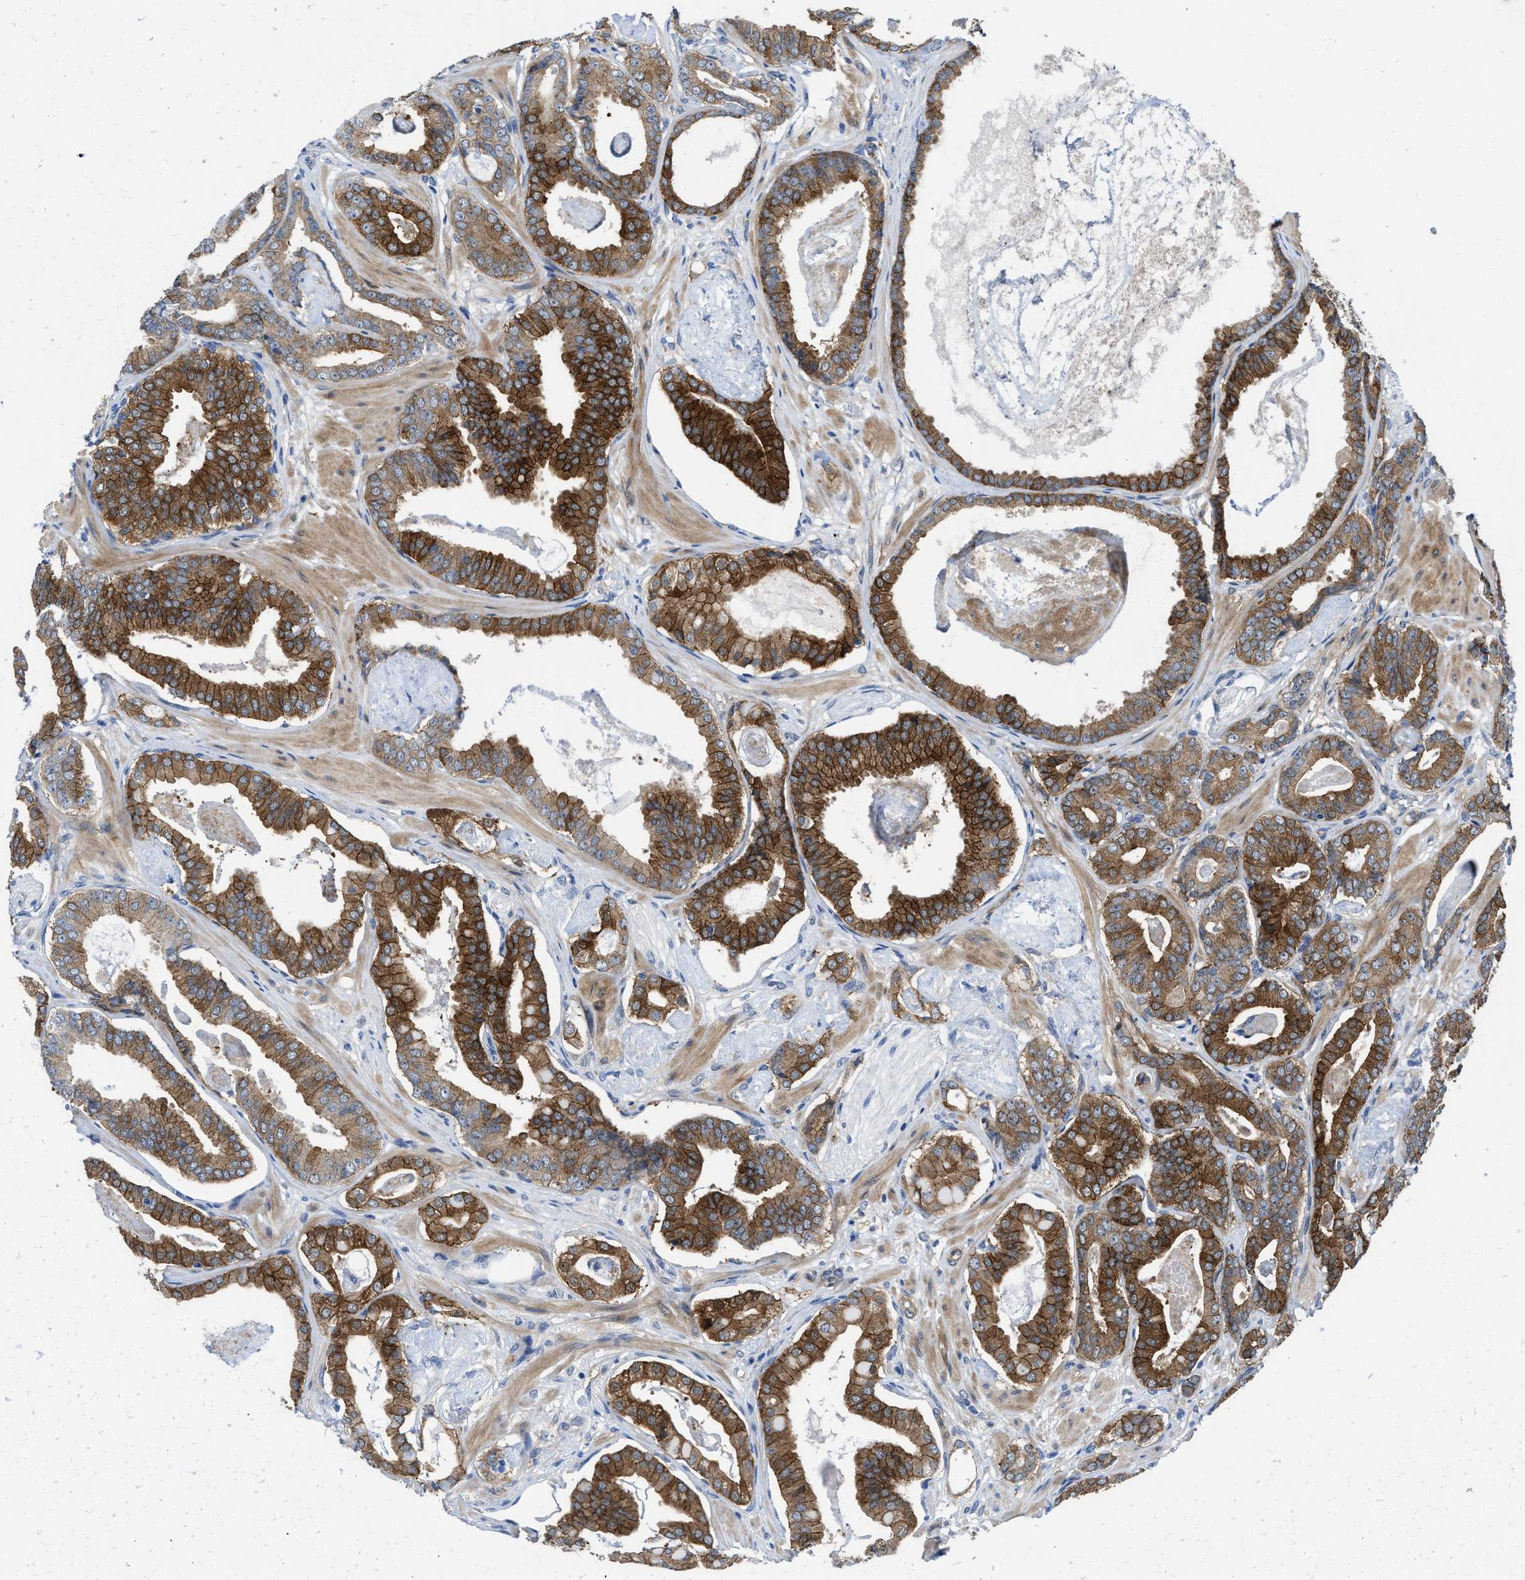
{"staining": {"intensity": "strong", "quantity": "25%-75%", "location": "cytoplasmic/membranous"}, "tissue": "prostate cancer", "cell_type": "Tumor cells", "image_type": "cancer", "snomed": [{"axis": "morphology", "description": "Adenocarcinoma, Low grade"}, {"axis": "topography", "description": "Prostate"}], "caption": "About 25%-75% of tumor cells in prostate adenocarcinoma (low-grade) demonstrate strong cytoplasmic/membranous protein positivity as visualized by brown immunohistochemical staining.", "gene": "PDLIM5", "patient": {"sex": "male", "age": 53}}